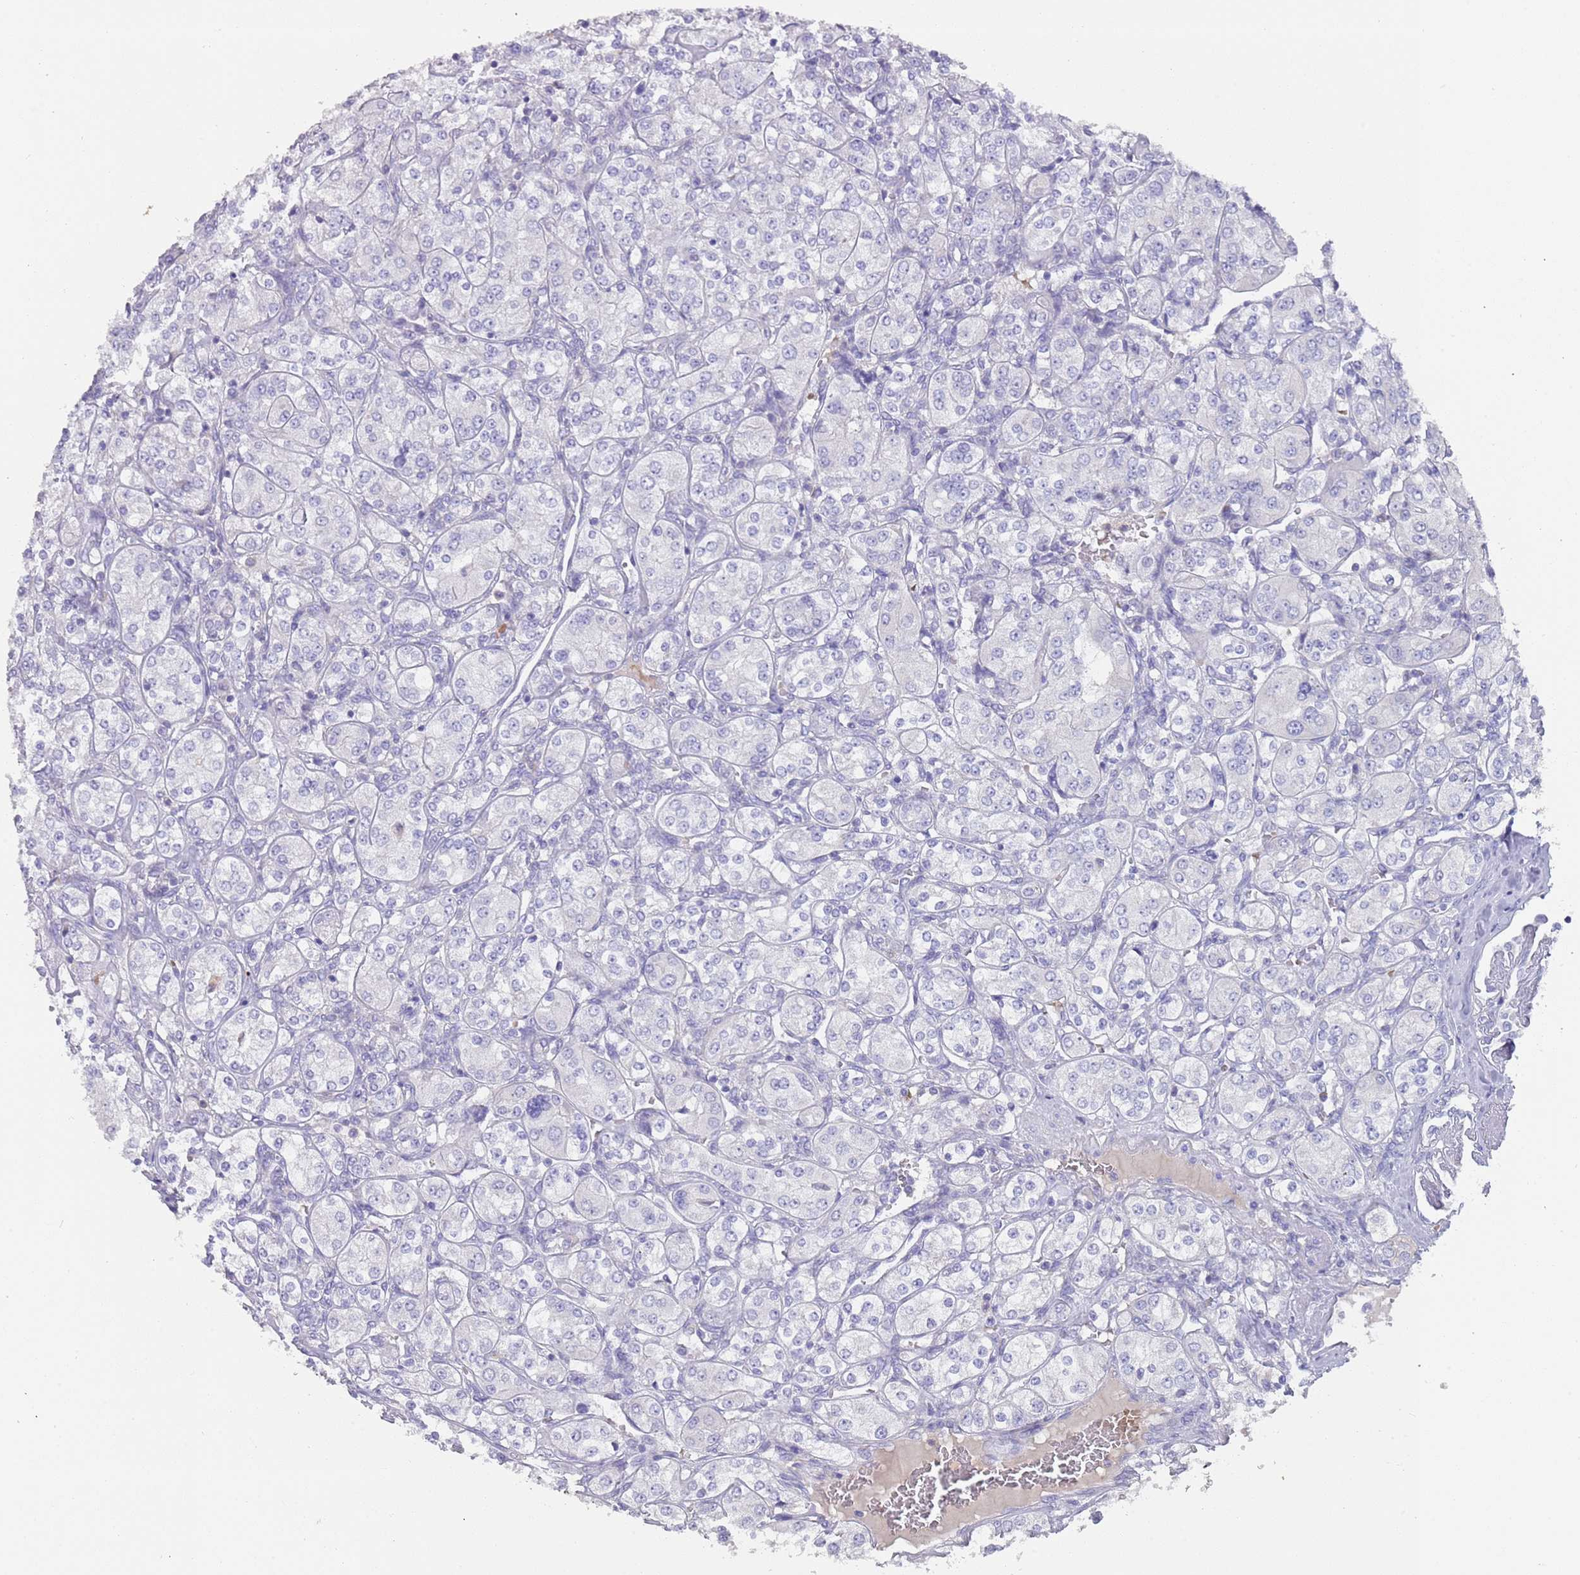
{"staining": {"intensity": "negative", "quantity": "none", "location": "none"}, "tissue": "renal cancer", "cell_type": "Tumor cells", "image_type": "cancer", "snomed": [{"axis": "morphology", "description": "Adenocarcinoma, NOS"}, {"axis": "topography", "description": "Kidney"}], "caption": "The immunohistochemistry image has no significant staining in tumor cells of renal cancer (adenocarcinoma) tissue.", "gene": "TMEM251", "patient": {"sex": "male", "age": 77}}